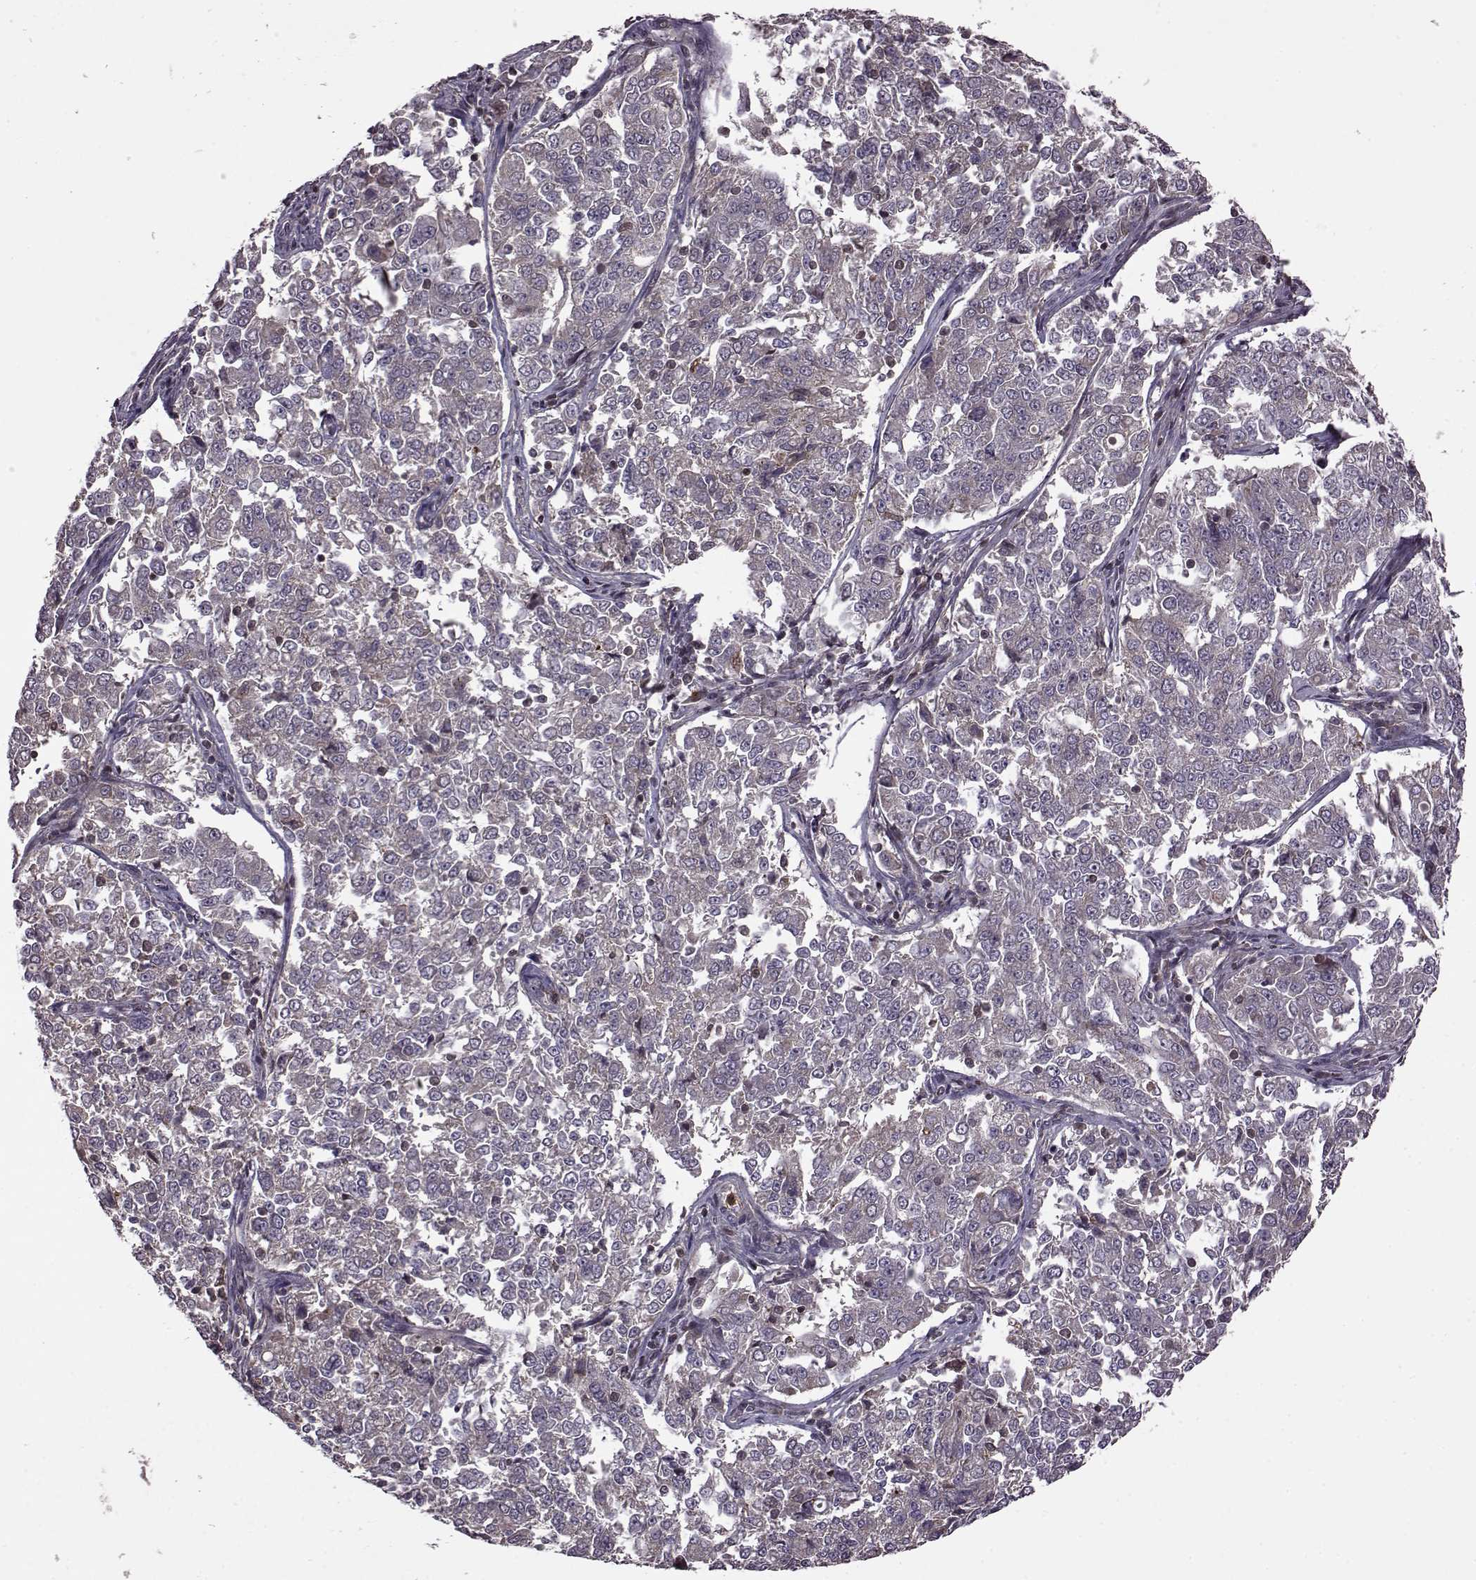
{"staining": {"intensity": "weak", "quantity": "<25%", "location": "cytoplasmic/membranous"}, "tissue": "endometrial cancer", "cell_type": "Tumor cells", "image_type": "cancer", "snomed": [{"axis": "morphology", "description": "Adenocarcinoma, NOS"}, {"axis": "topography", "description": "Endometrium"}], "caption": "This is an immunohistochemistry (IHC) histopathology image of human endometrial adenocarcinoma. There is no positivity in tumor cells.", "gene": "TRMU", "patient": {"sex": "female", "age": 43}}